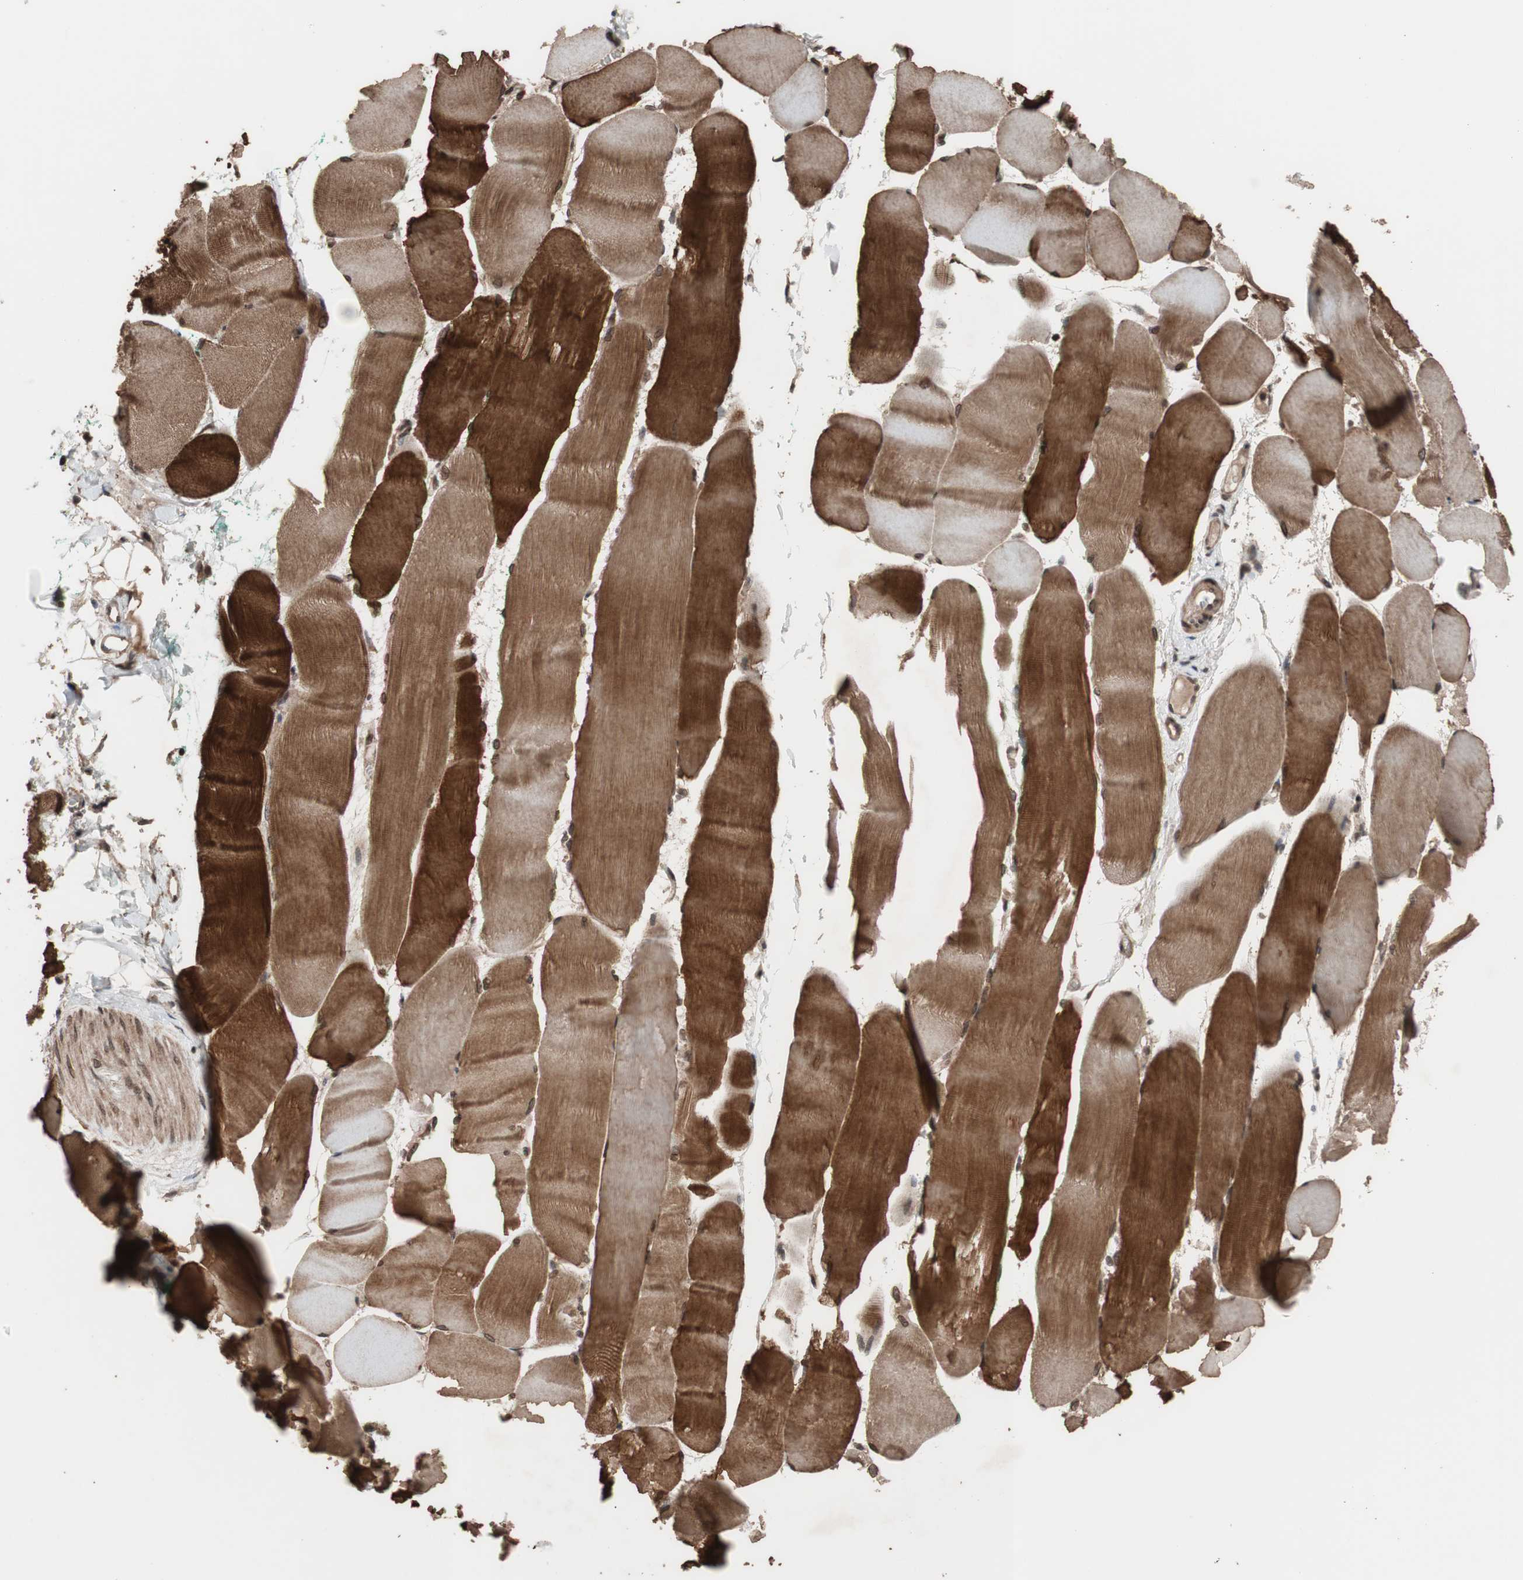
{"staining": {"intensity": "moderate", "quantity": ">75%", "location": "cytoplasmic/membranous"}, "tissue": "skeletal muscle", "cell_type": "Myocytes", "image_type": "normal", "snomed": [{"axis": "morphology", "description": "Normal tissue, NOS"}, {"axis": "morphology", "description": "Squamous cell carcinoma, NOS"}, {"axis": "topography", "description": "Skeletal muscle"}], "caption": "A brown stain highlights moderate cytoplasmic/membranous expression of a protein in myocytes of unremarkable human skeletal muscle. The staining is performed using DAB (3,3'-diaminobenzidine) brown chromogen to label protein expression. The nuclei are counter-stained blue using hematoxylin.", "gene": "KANSL1", "patient": {"sex": "male", "age": 51}}